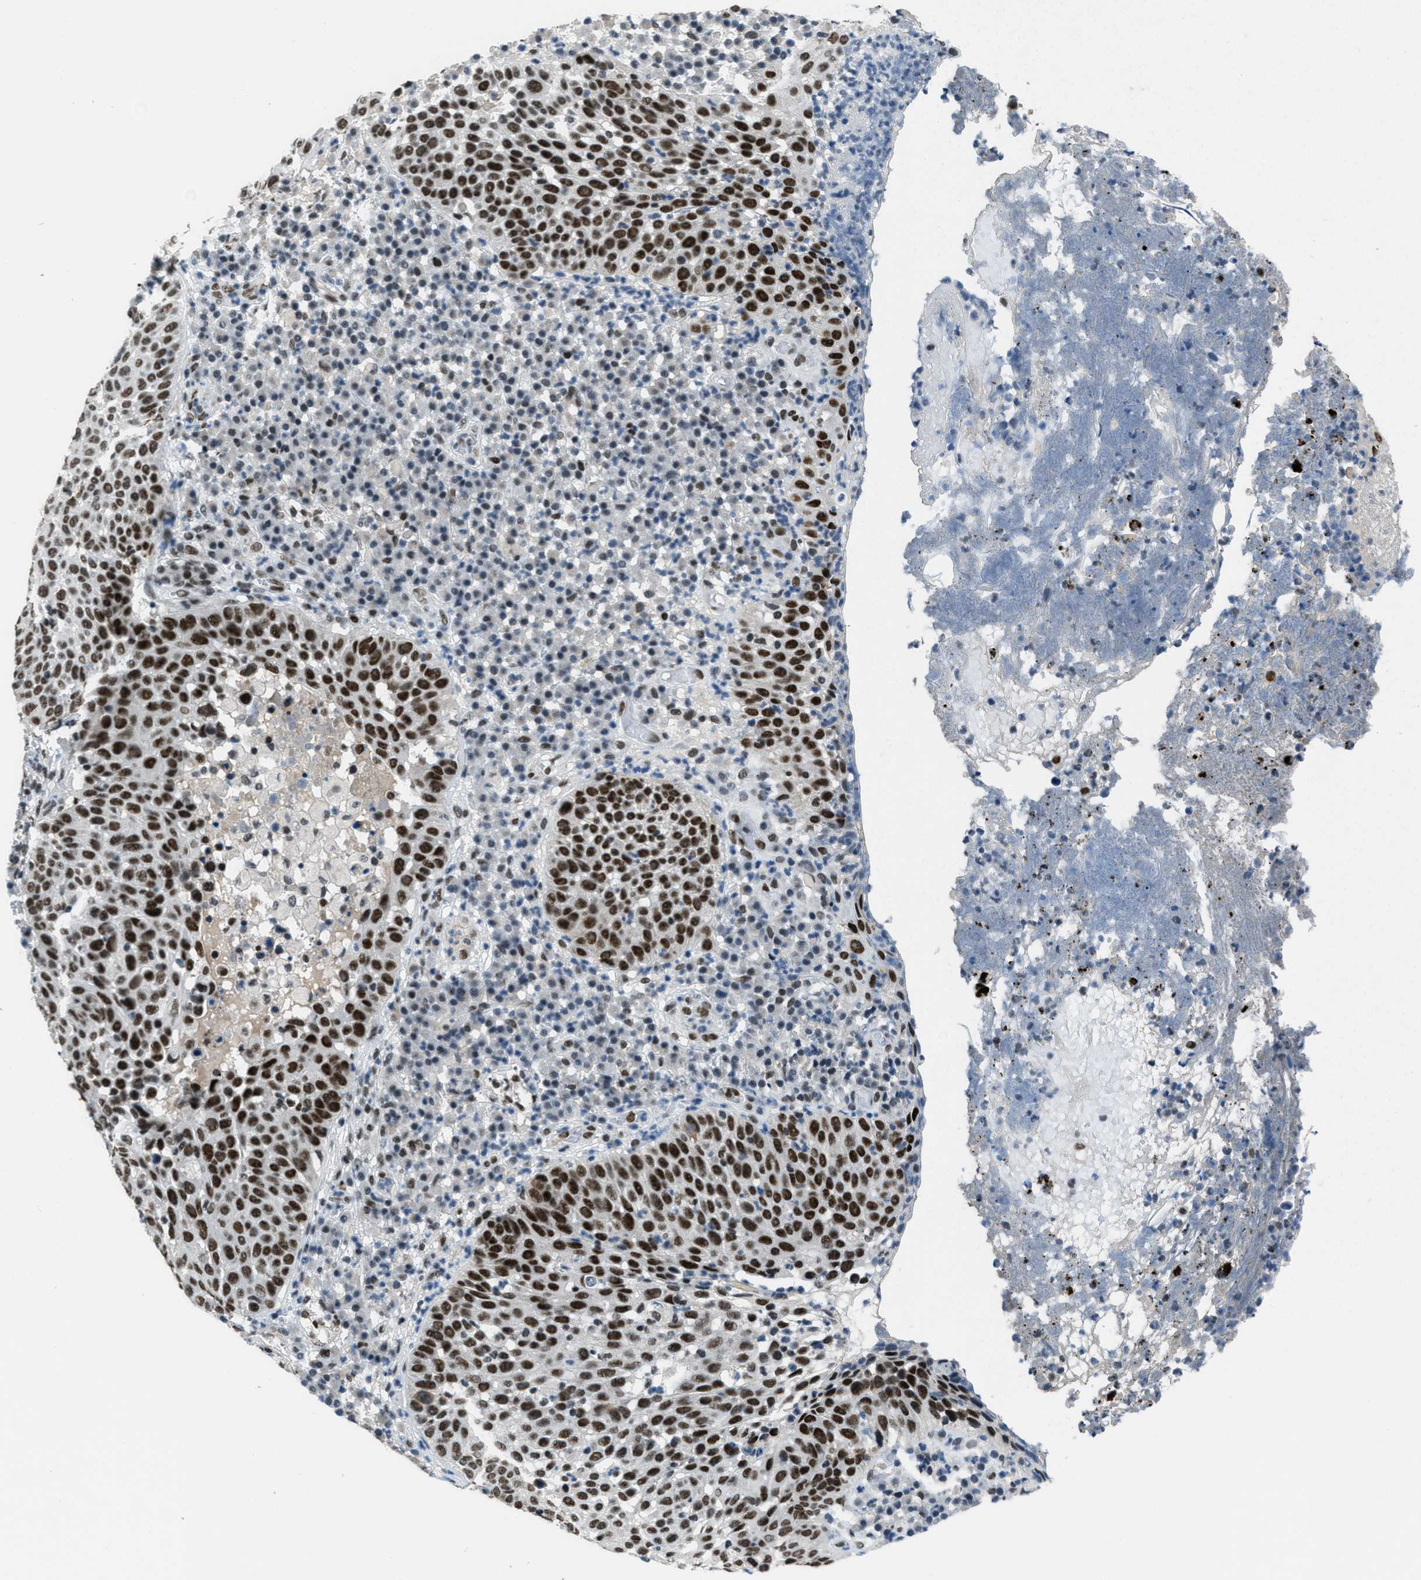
{"staining": {"intensity": "strong", "quantity": ">75%", "location": "nuclear"}, "tissue": "skin cancer", "cell_type": "Tumor cells", "image_type": "cancer", "snomed": [{"axis": "morphology", "description": "Squamous cell carcinoma in situ, NOS"}, {"axis": "morphology", "description": "Squamous cell carcinoma, NOS"}, {"axis": "topography", "description": "Skin"}], "caption": "Skin cancer (squamous cell carcinoma) stained for a protein reveals strong nuclear positivity in tumor cells.", "gene": "GATAD2B", "patient": {"sex": "male", "age": 93}}